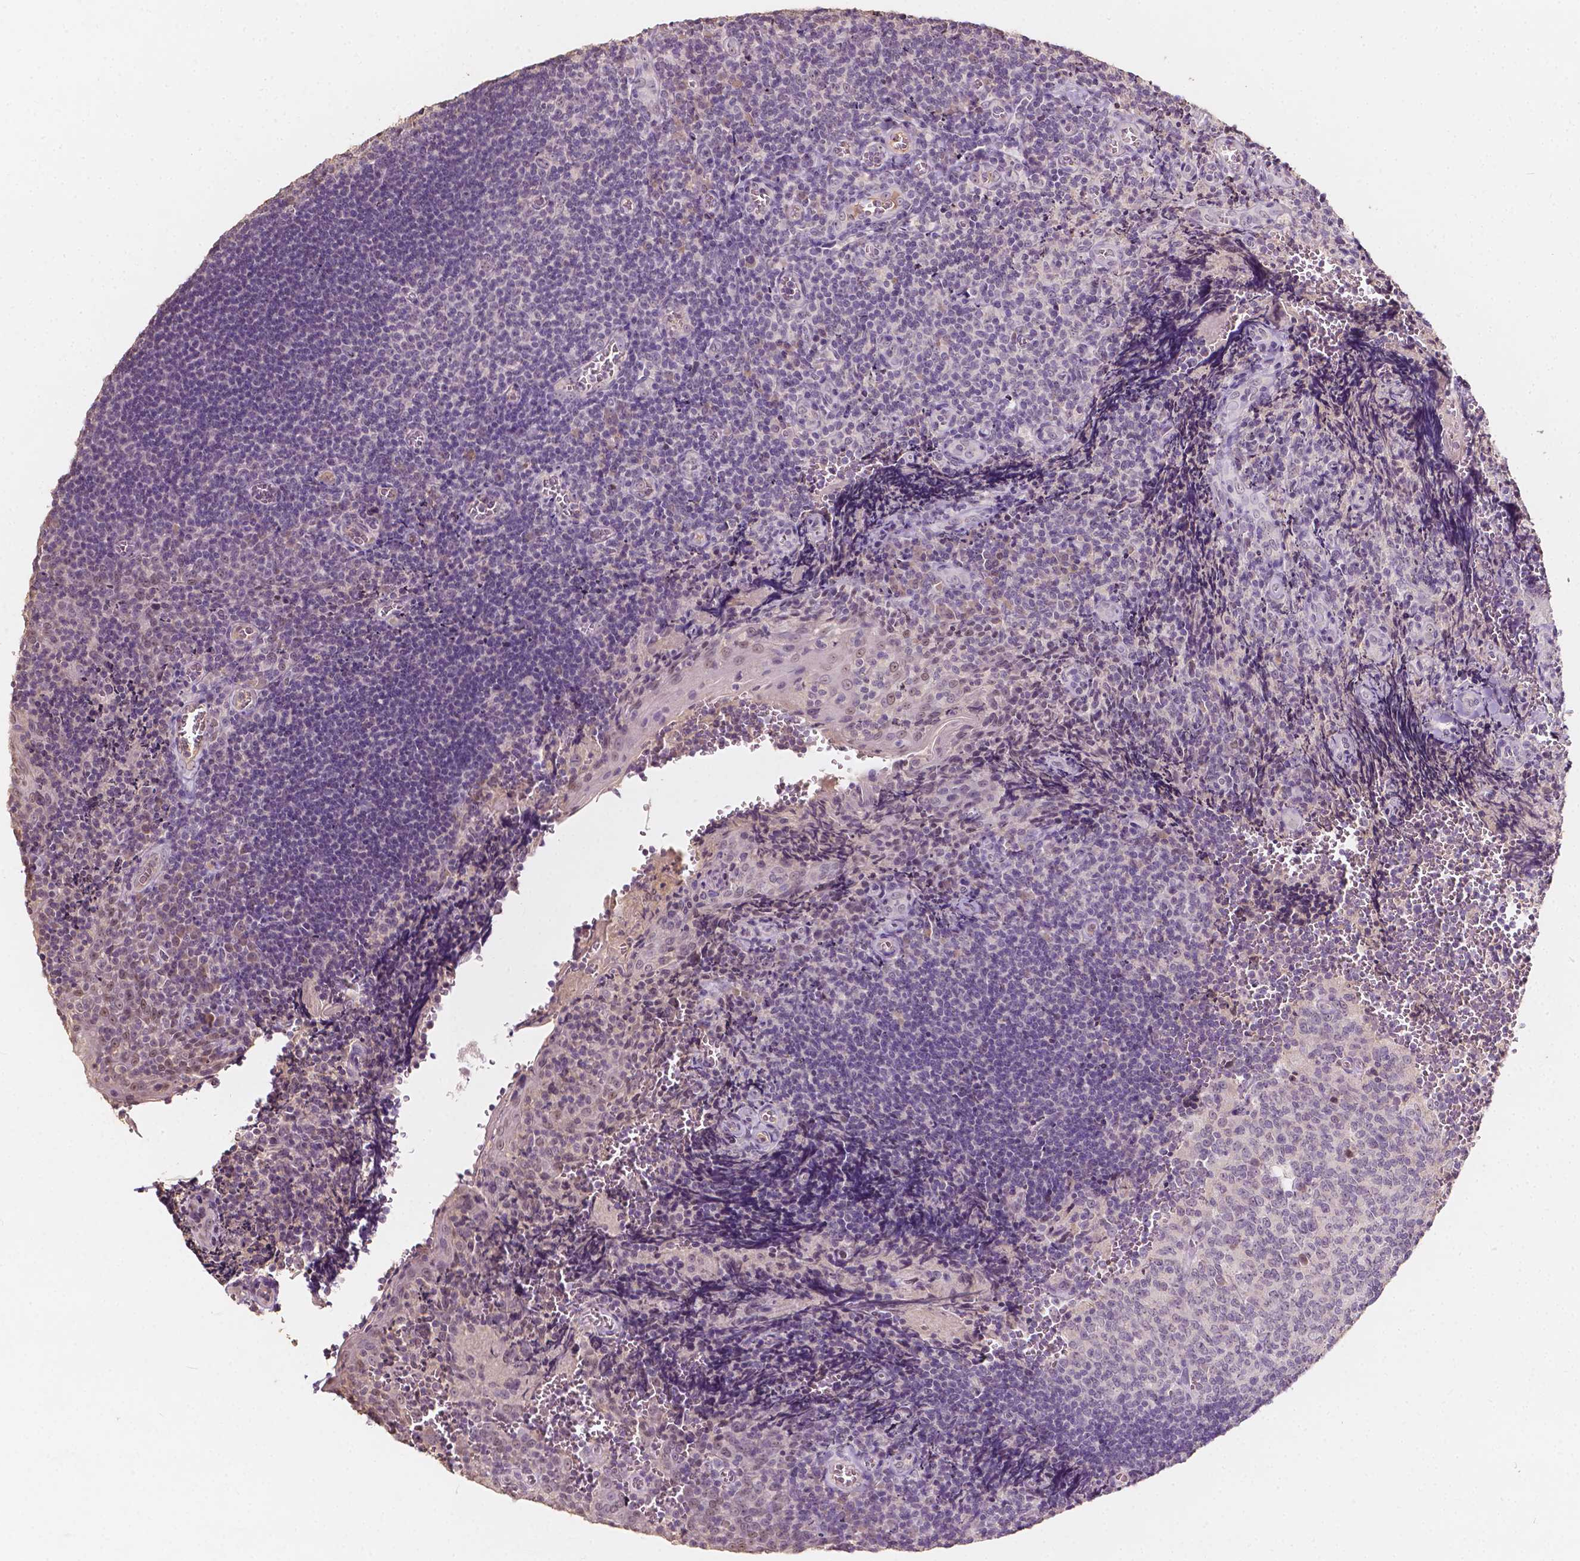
{"staining": {"intensity": "negative", "quantity": "none", "location": "none"}, "tissue": "tonsil", "cell_type": "Germinal center cells", "image_type": "normal", "snomed": [{"axis": "morphology", "description": "Normal tissue, NOS"}, {"axis": "morphology", "description": "Inflammation, NOS"}, {"axis": "topography", "description": "Tonsil"}], "caption": "High power microscopy photomicrograph of an immunohistochemistry photomicrograph of unremarkable tonsil, revealing no significant expression in germinal center cells.", "gene": "SOX15", "patient": {"sex": "female", "age": 31}}